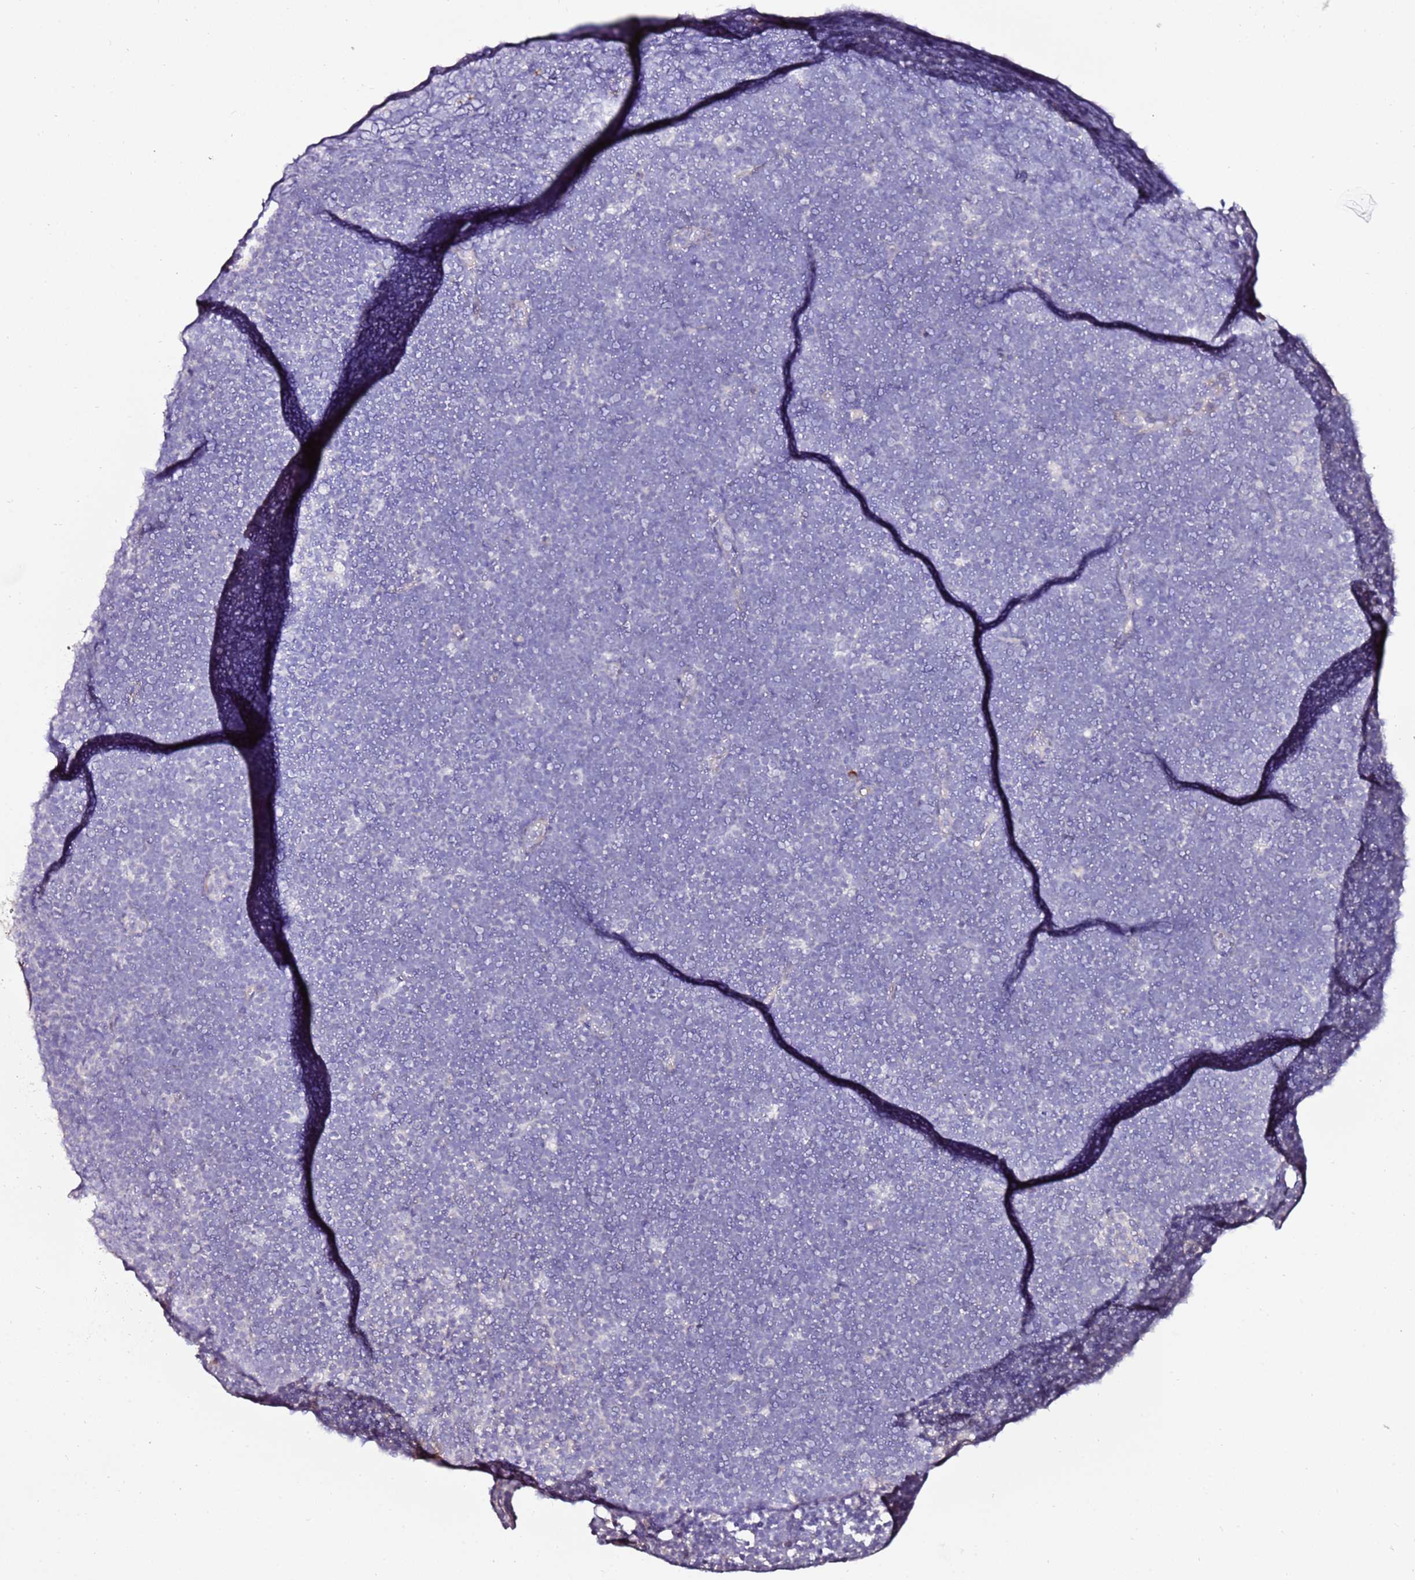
{"staining": {"intensity": "negative", "quantity": "none", "location": "none"}, "tissue": "lymphoma", "cell_type": "Tumor cells", "image_type": "cancer", "snomed": [{"axis": "morphology", "description": "Malignant lymphoma, non-Hodgkin's type, High grade"}, {"axis": "topography", "description": "Lymph node"}], "caption": "The immunohistochemistry photomicrograph has no significant expression in tumor cells of lymphoma tissue.", "gene": "ART5", "patient": {"sex": "male", "age": 13}}